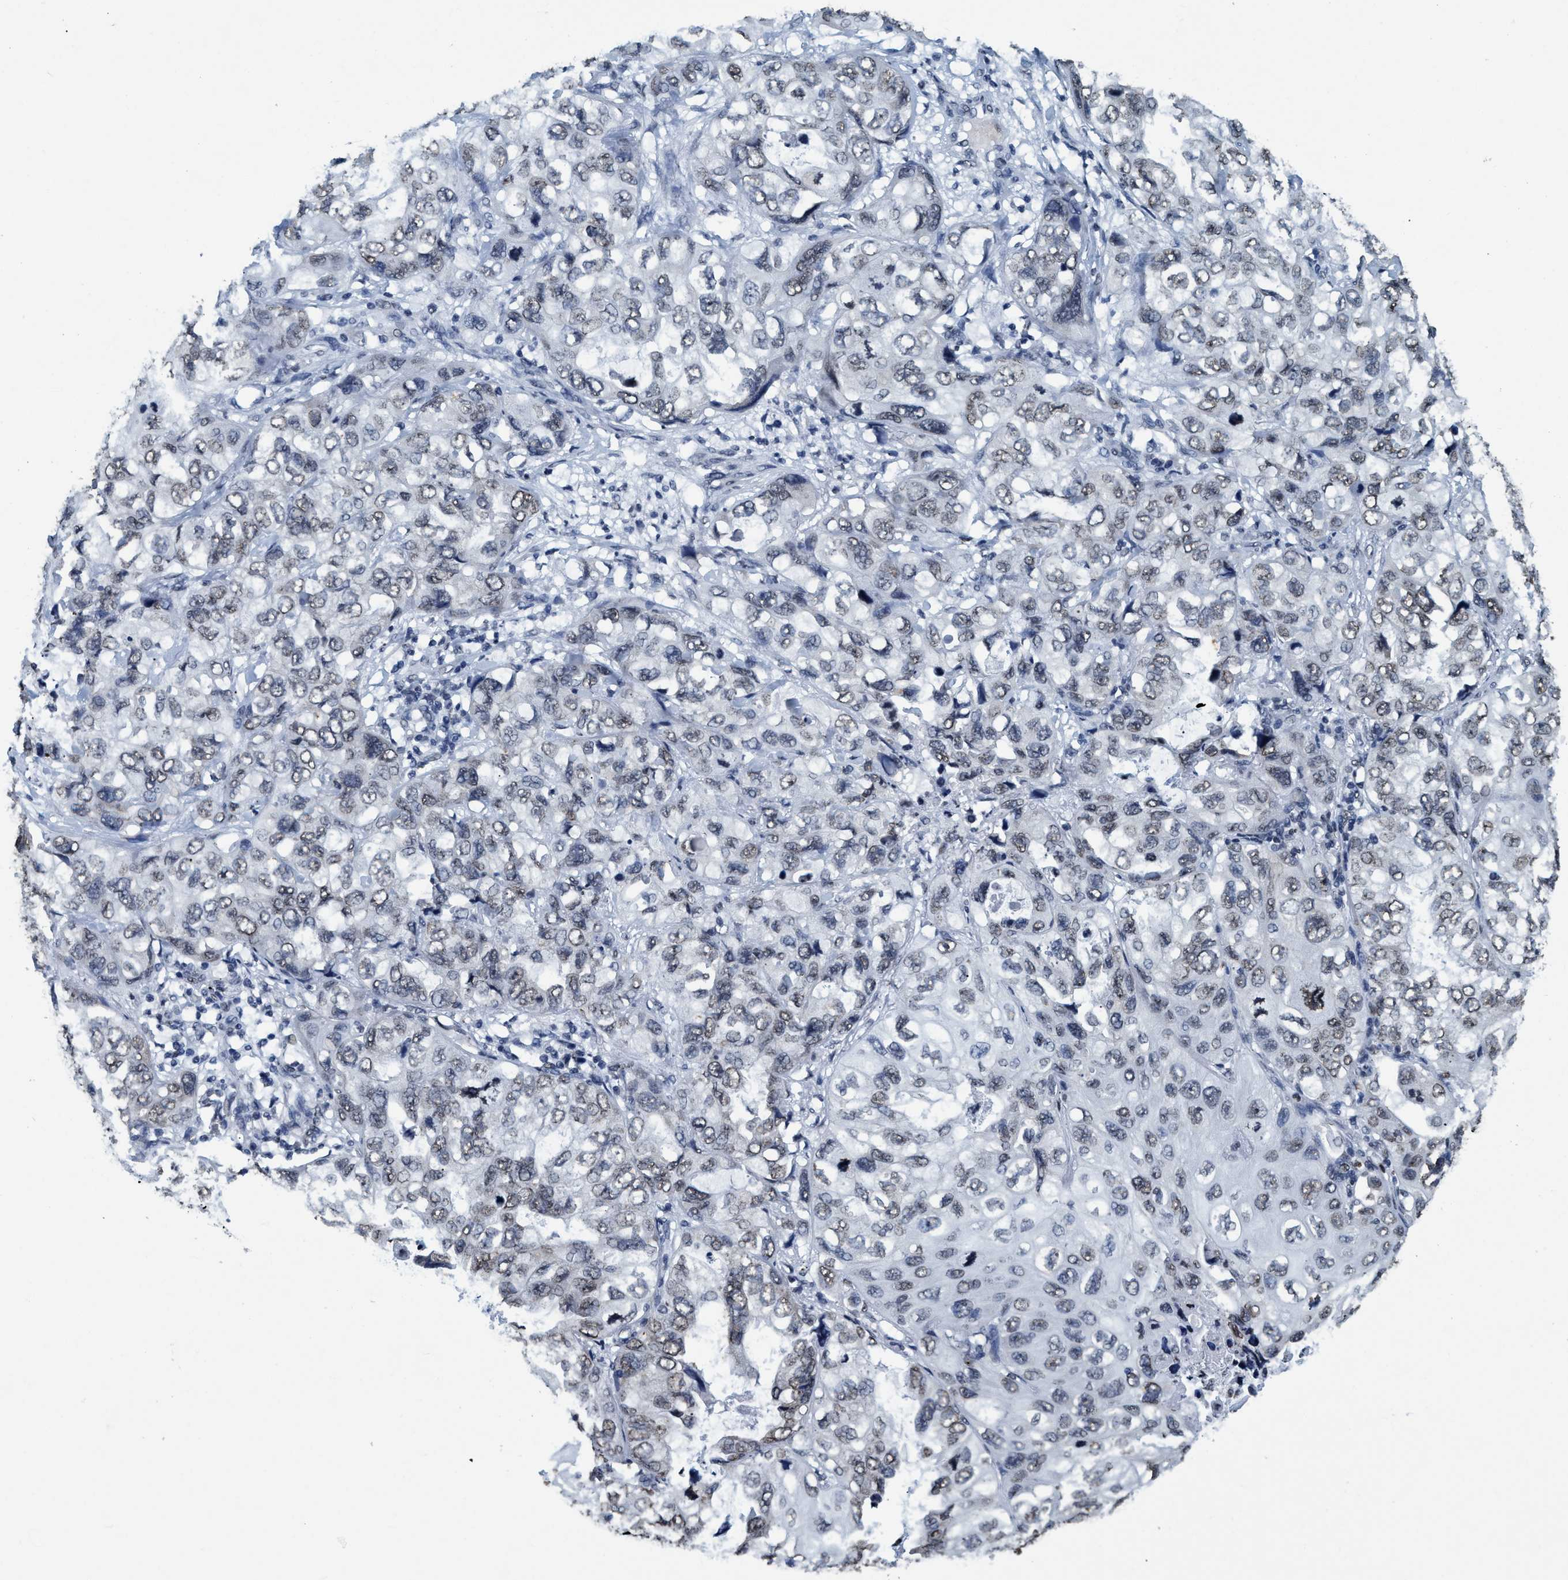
{"staining": {"intensity": "weak", "quantity": ">75%", "location": "nuclear"}, "tissue": "lung cancer", "cell_type": "Tumor cells", "image_type": "cancer", "snomed": [{"axis": "morphology", "description": "Squamous cell carcinoma, NOS"}, {"axis": "topography", "description": "Lung"}], "caption": "The histopathology image shows a brown stain indicating the presence of a protein in the nuclear of tumor cells in lung cancer. (brown staining indicates protein expression, while blue staining denotes nuclei).", "gene": "CCNE2", "patient": {"sex": "female", "age": 73}}